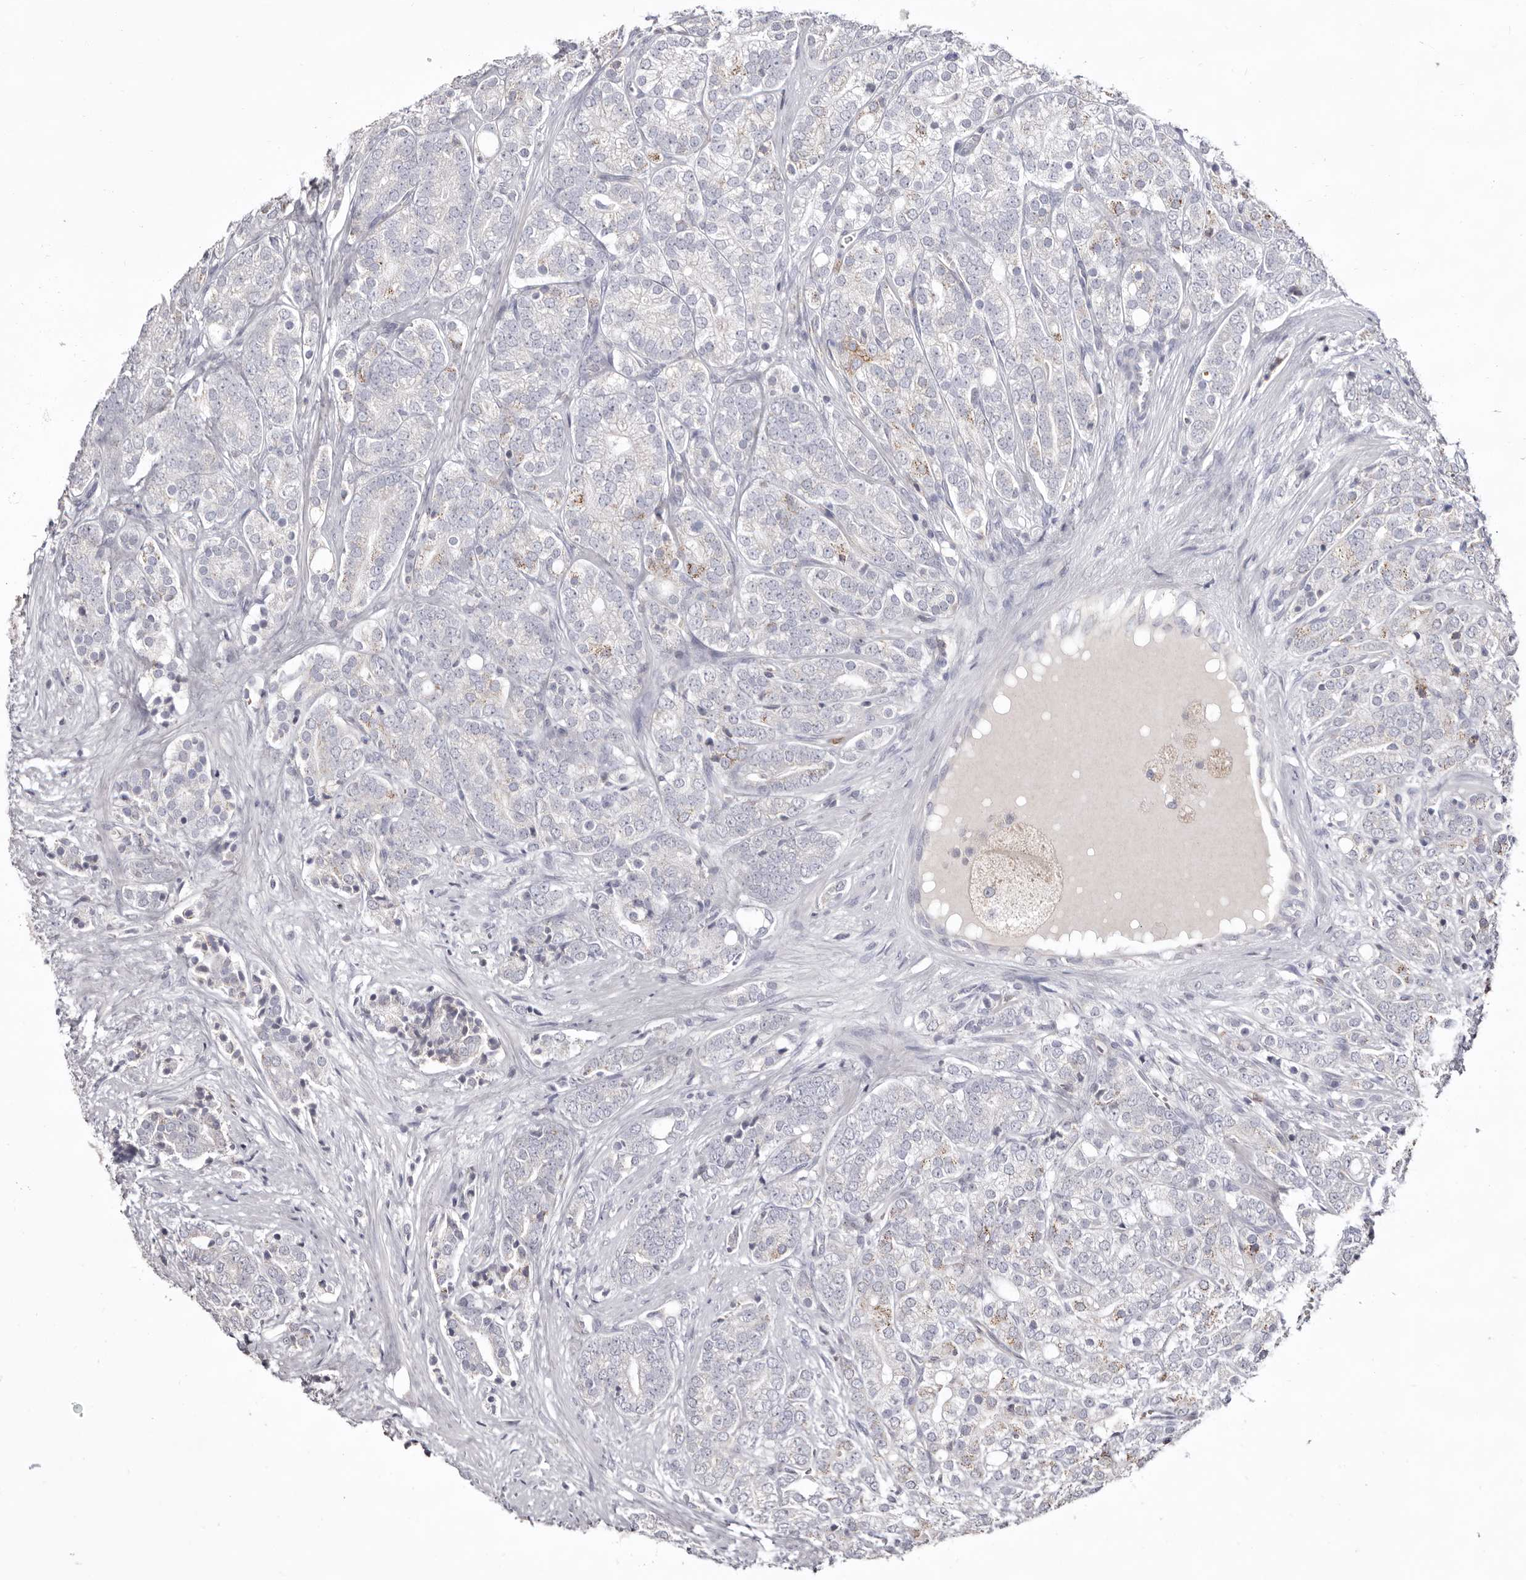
{"staining": {"intensity": "weak", "quantity": "<25%", "location": "cytoplasmic/membranous"}, "tissue": "prostate cancer", "cell_type": "Tumor cells", "image_type": "cancer", "snomed": [{"axis": "morphology", "description": "Adenocarcinoma, High grade"}, {"axis": "topography", "description": "Prostate"}], "caption": "High-grade adenocarcinoma (prostate) was stained to show a protein in brown. There is no significant positivity in tumor cells.", "gene": "MMACHC", "patient": {"sex": "male", "age": 57}}